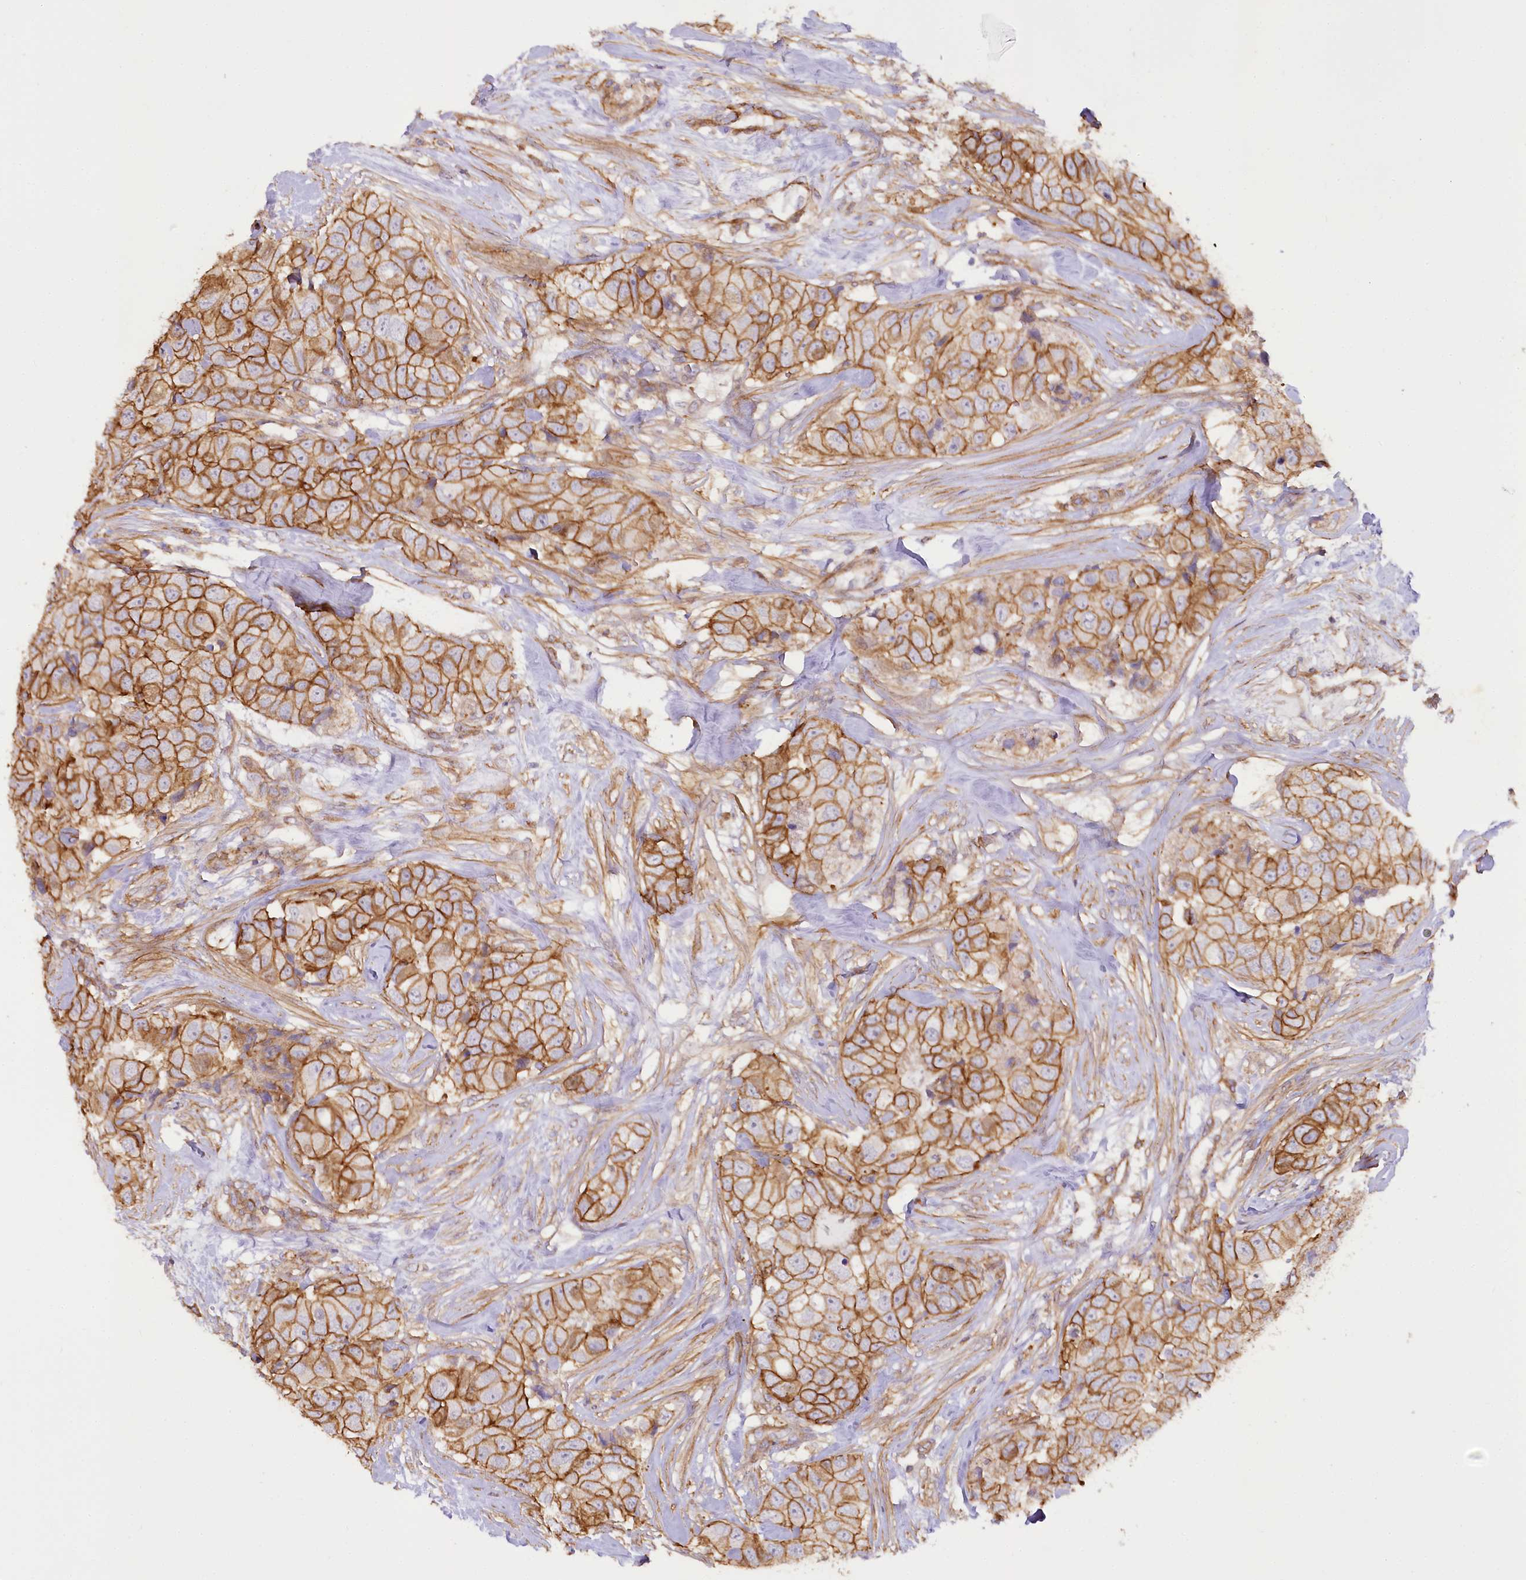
{"staining": {"intensity": "strong", "quantity": ">75%", "location": "cytoplasmic/membranous"}, "tissue": "breast cancer", "cell_type": "Tumor cells", "image_type": "cancer", "snomed": [{"axis": "morphology", "description": "Duct carcinoma"}, {"axis": "topography", "description": "Breast"}], "caption": "Protein expression analysis of human intraductal carcinoma (breast) reveals strong cytoplasmic/membranous positivity in about >75% of tumor cells. (Brightfield microscopy of DAB IHC at high magnification).", "gene": "SYNPO2", "patient": {"sex": "female", "age": 62}}